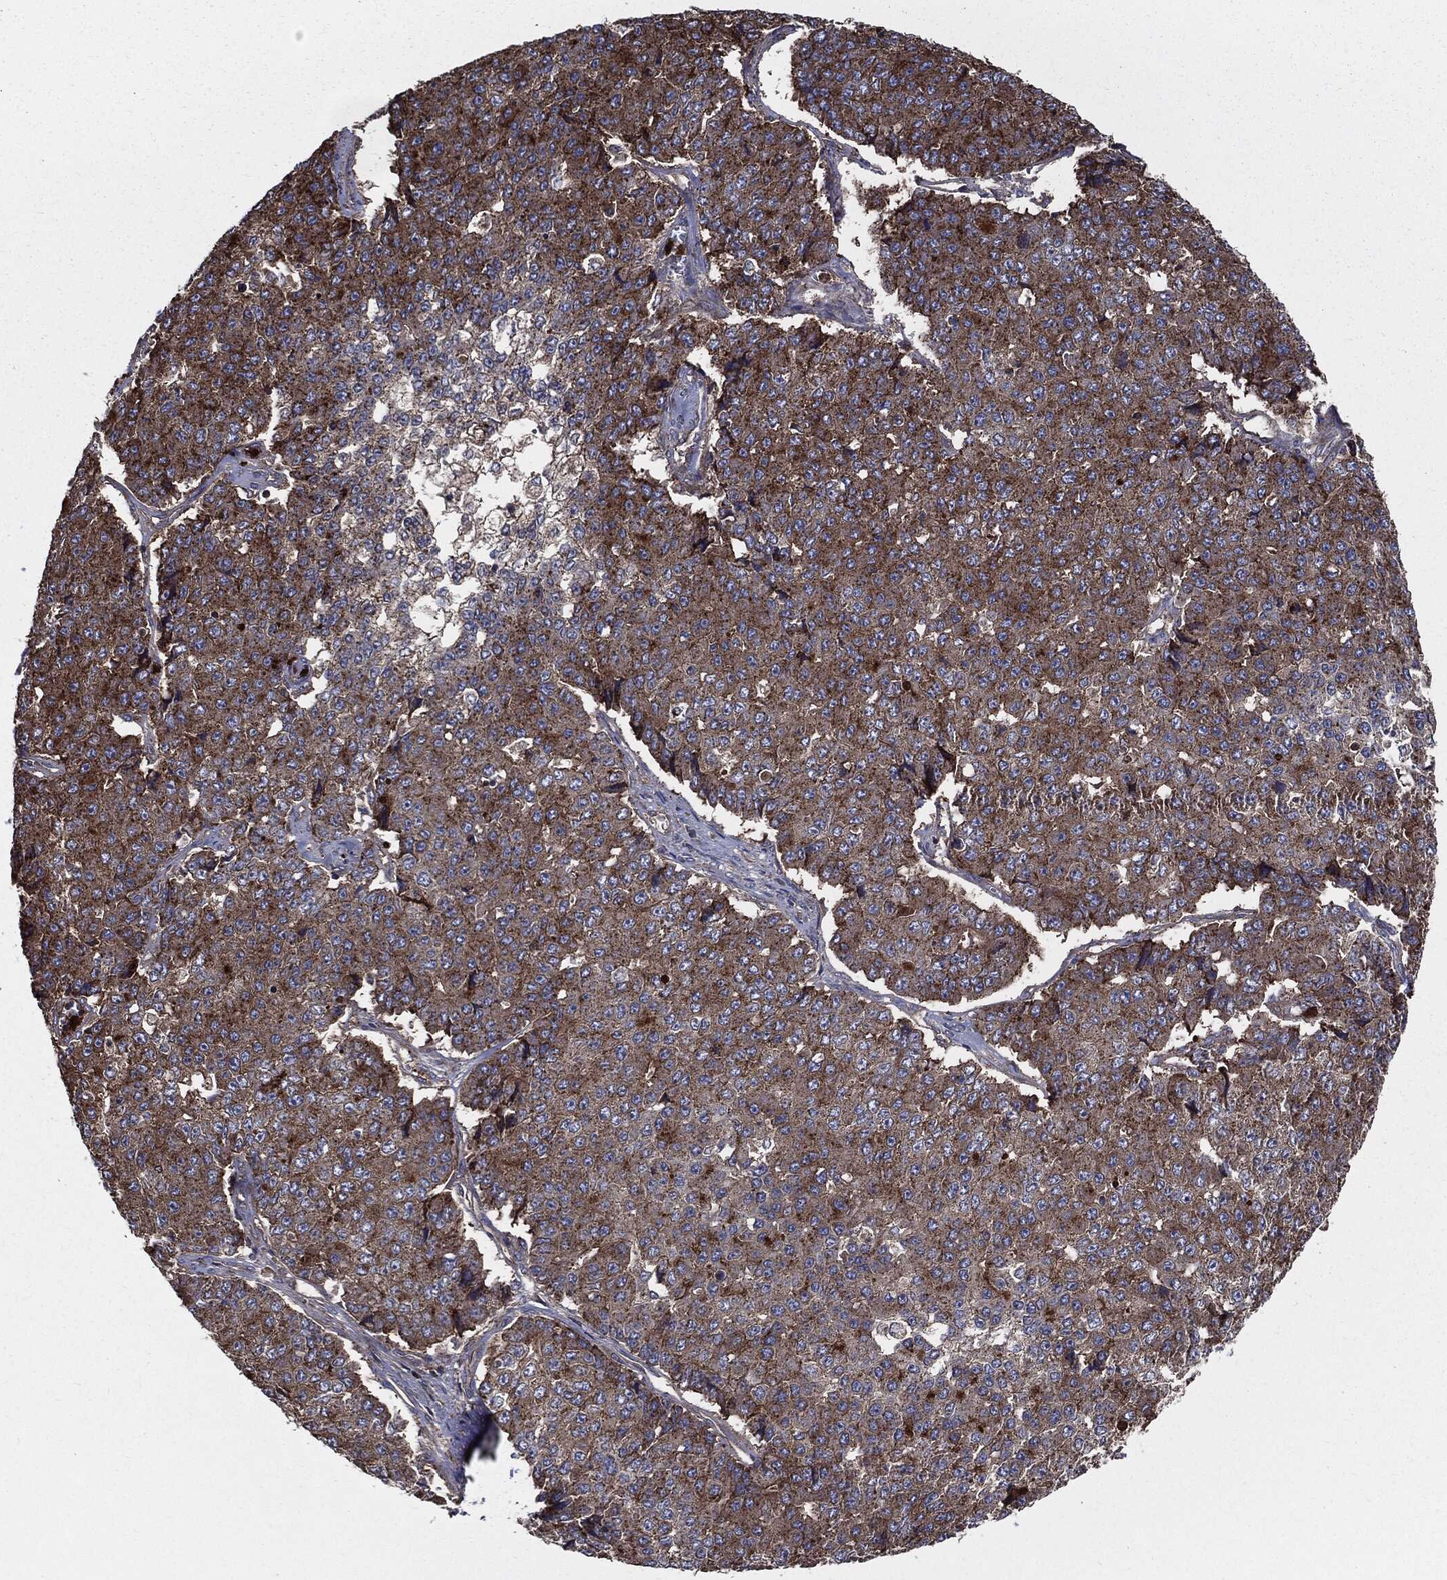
{"staining": {"intensity": "moderate", "quantity": ">75%", "location": "cytoplasmic/membranous"}, "tissue": "pancreatic cancer", "cell_type": "Tumor cells", "image_type": "cancer", "snomed": [{"axis": "morphology", "description": "Normal tissue, NOS"}, {"axis": "morphology", "description": "Adenocarcinoma, NOS"}, {"axis": "topography", "description": "Pancreas"}, {"axis": "topography", "description": "Duodenum"}], "caption": "A brown stain labels moderate cytoplasmic/membranous expression of a protein in human adenocarcinoma (pancreatic) tumor cells.", "gene": "PDCD6IP", "patient": {"sex": "male", "age": 50}}